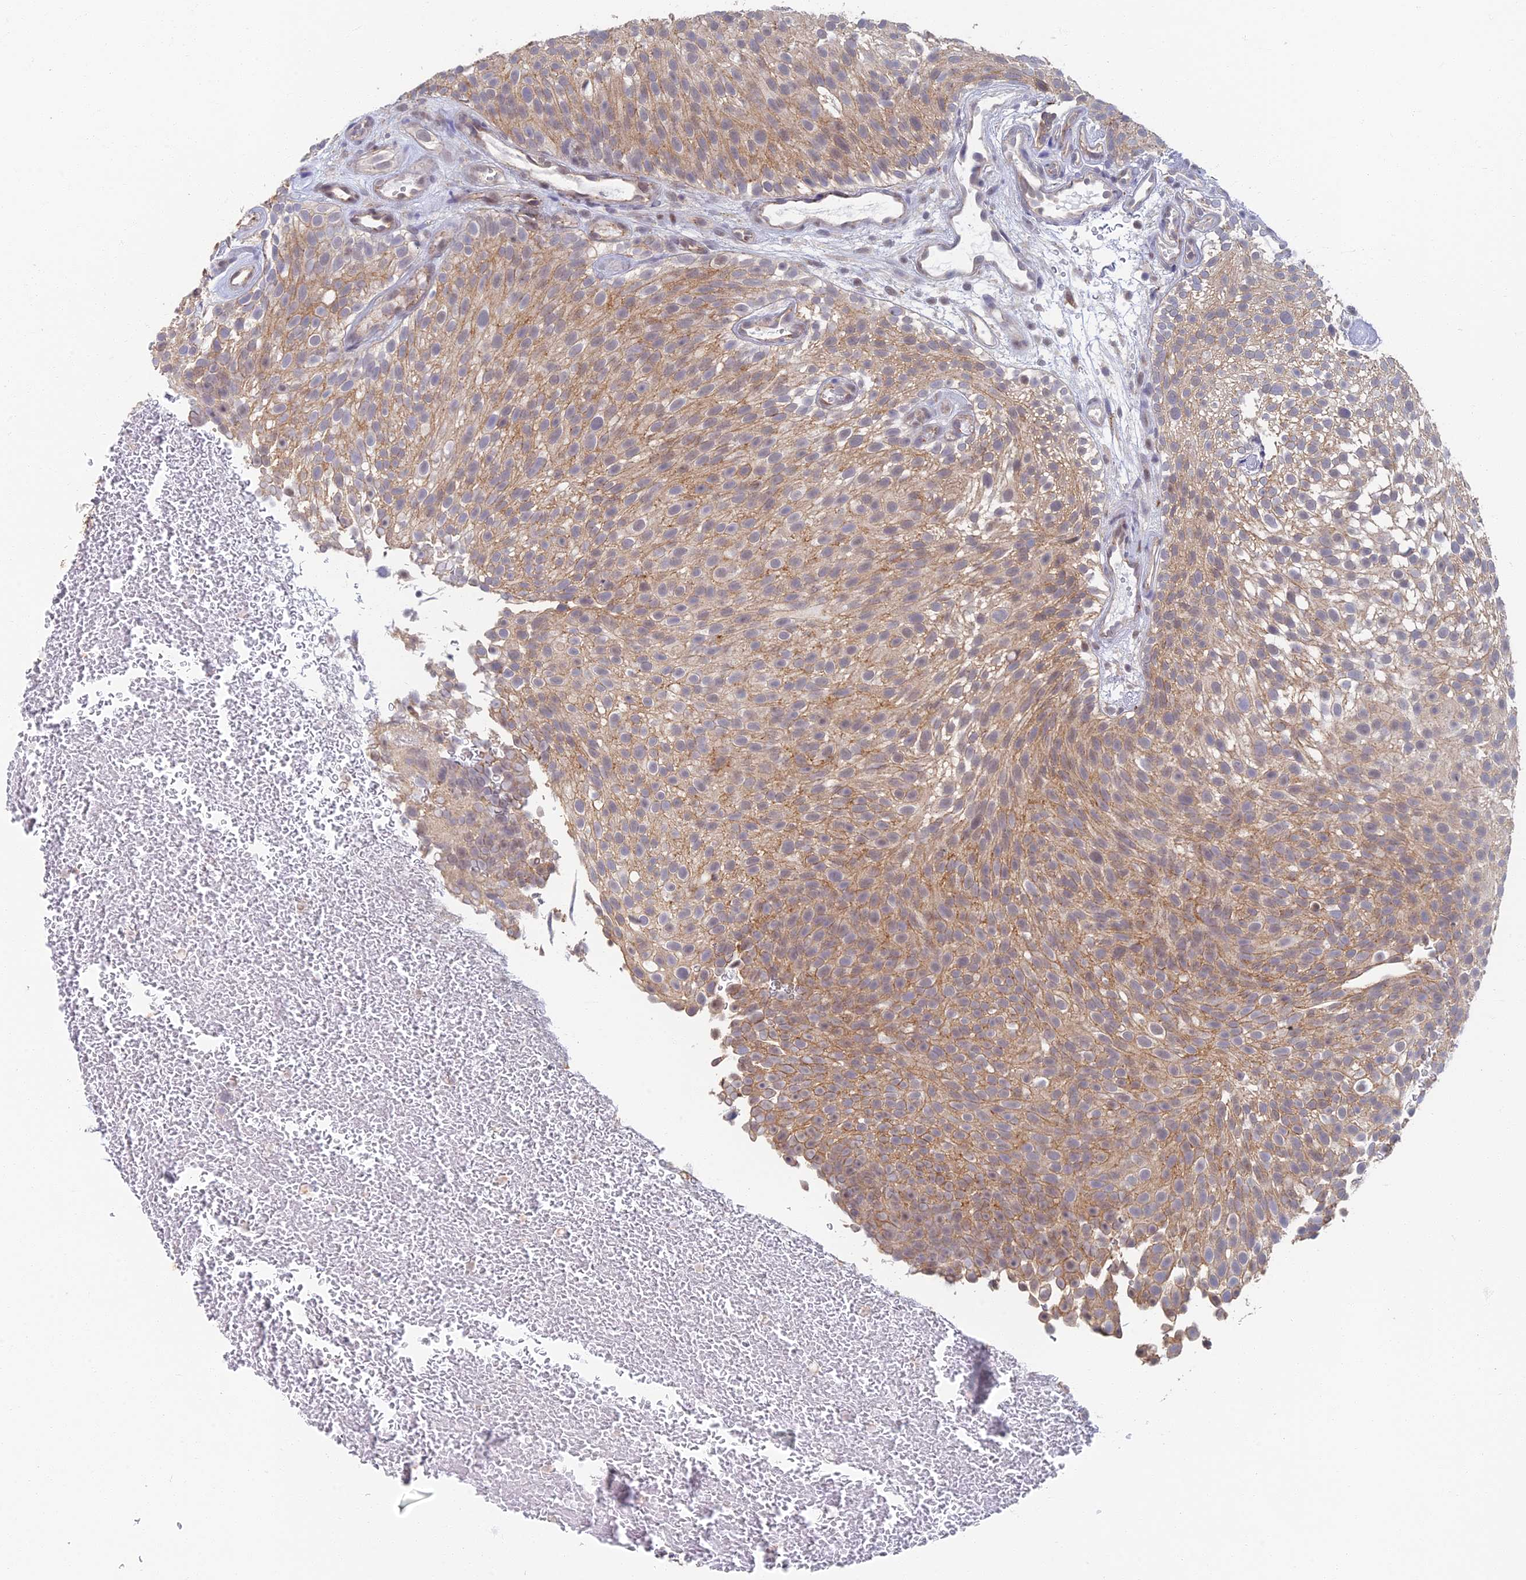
{"staining": {"intensity": "weak", "quantity": ">75%", "location": "cytoplasmic/membranous"}, "tissue": "urothelial cancer", "cell_type": "Tumor cells", "image_type": "cancer", "snomed": [{"axis": "morphology", "description": "Urothelial carcinoma, Low grade"}, {"axis": "topography", "description": "Urinary bladder"}], "caption": "Protein expression analysis of human urothelial cancer reveals weak cytoplasmic/membranous expression in about >75% of tumor cells.", "gene": "GPATCH1", "patient": {"sex": "male", "age": 78}}